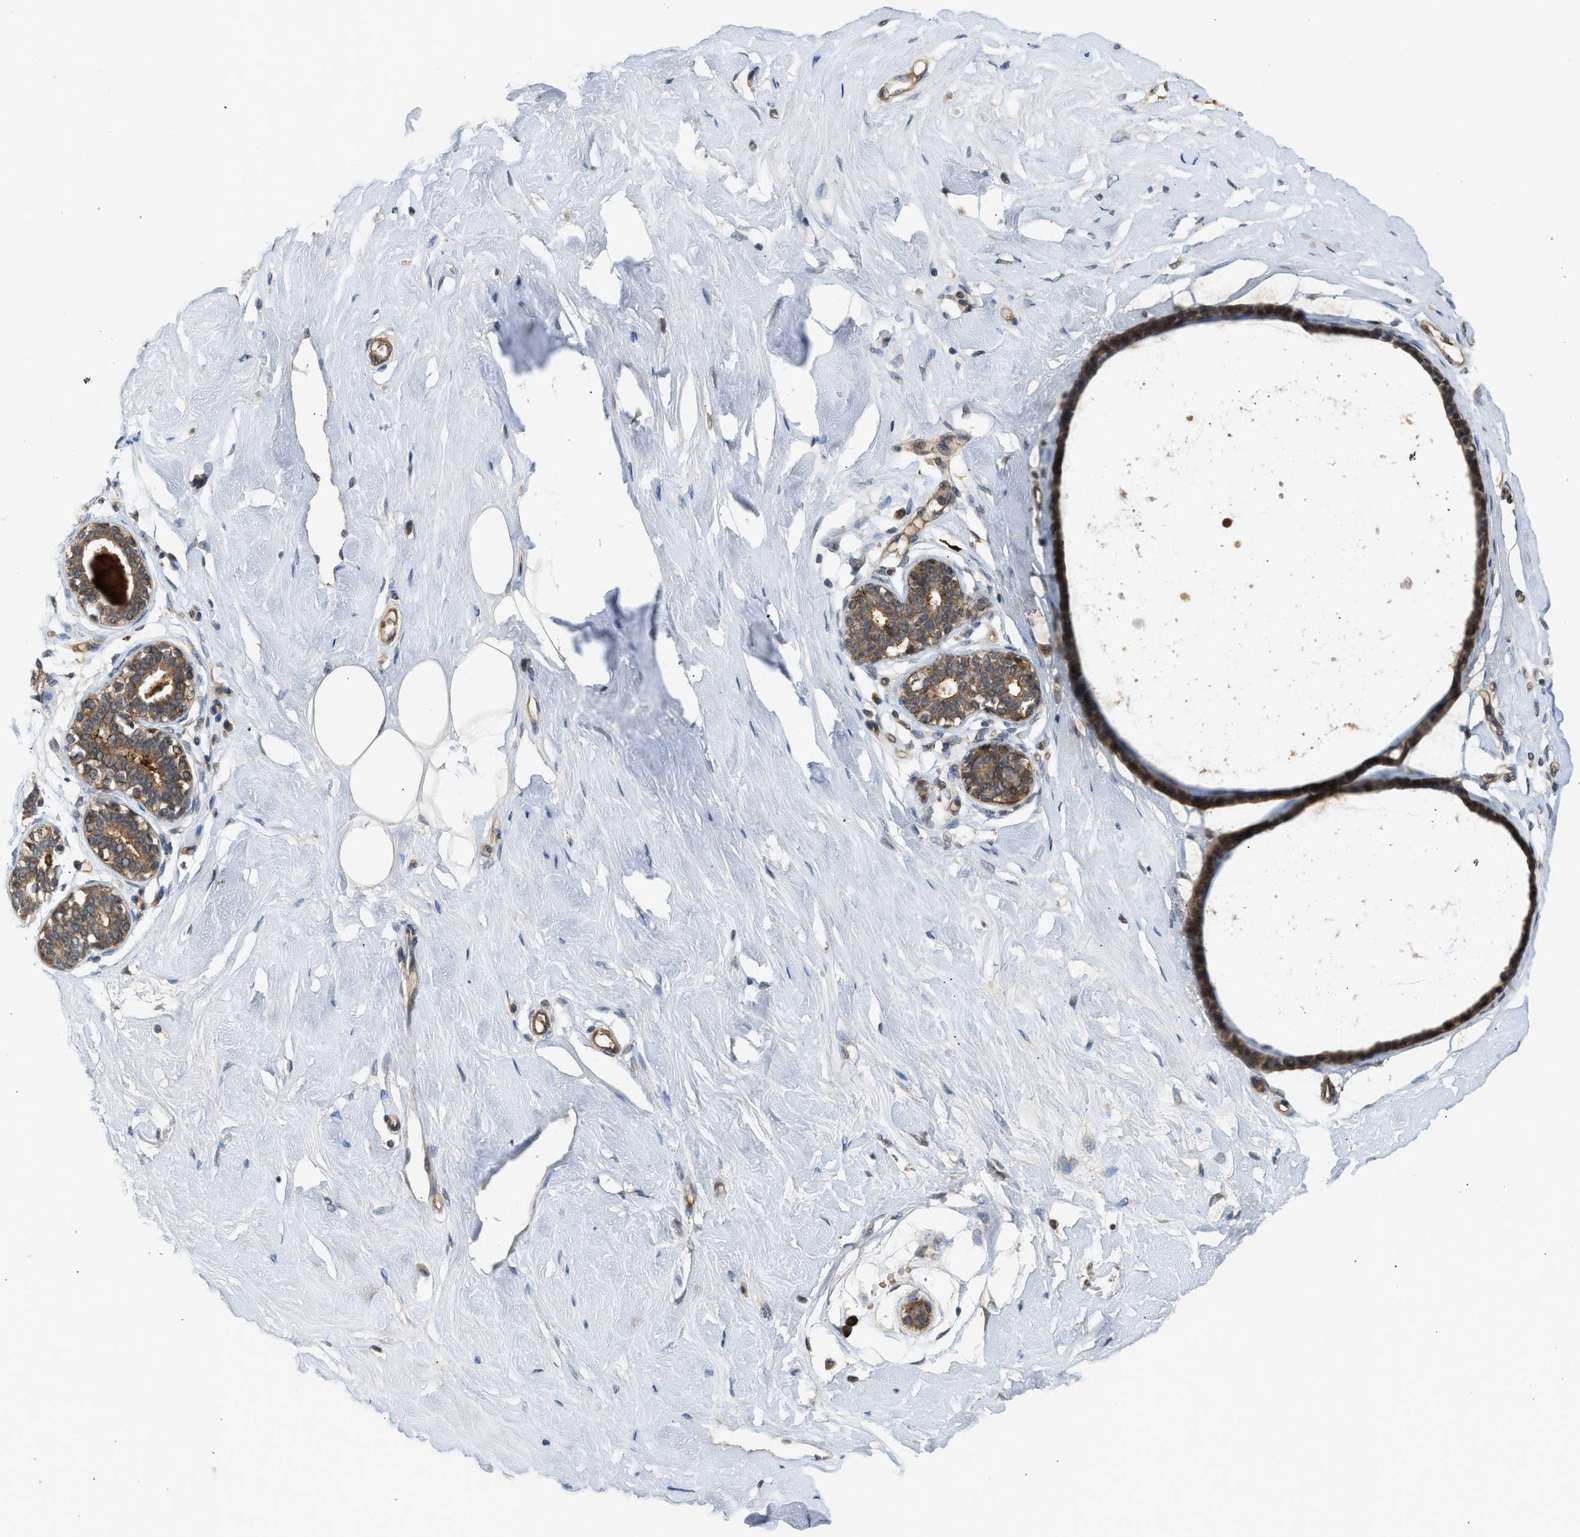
{"staining": {"intensity": "negative", "quantity": "none", "location": "none"}, "tissue": "breast", "cell_type": "Adipocytes", "image_type": "normal", "snomed": [{"axis": "morphology", "description": "Normal tissue, NOS"}, {"axis": "topography", "description": "Breast"}], "caption": "Immunohistochemical staining of normal human breast shows no significant positivity in adipocytes.", "gene": "ADCY8", "patient": {"sex": "female", "age": 23}}